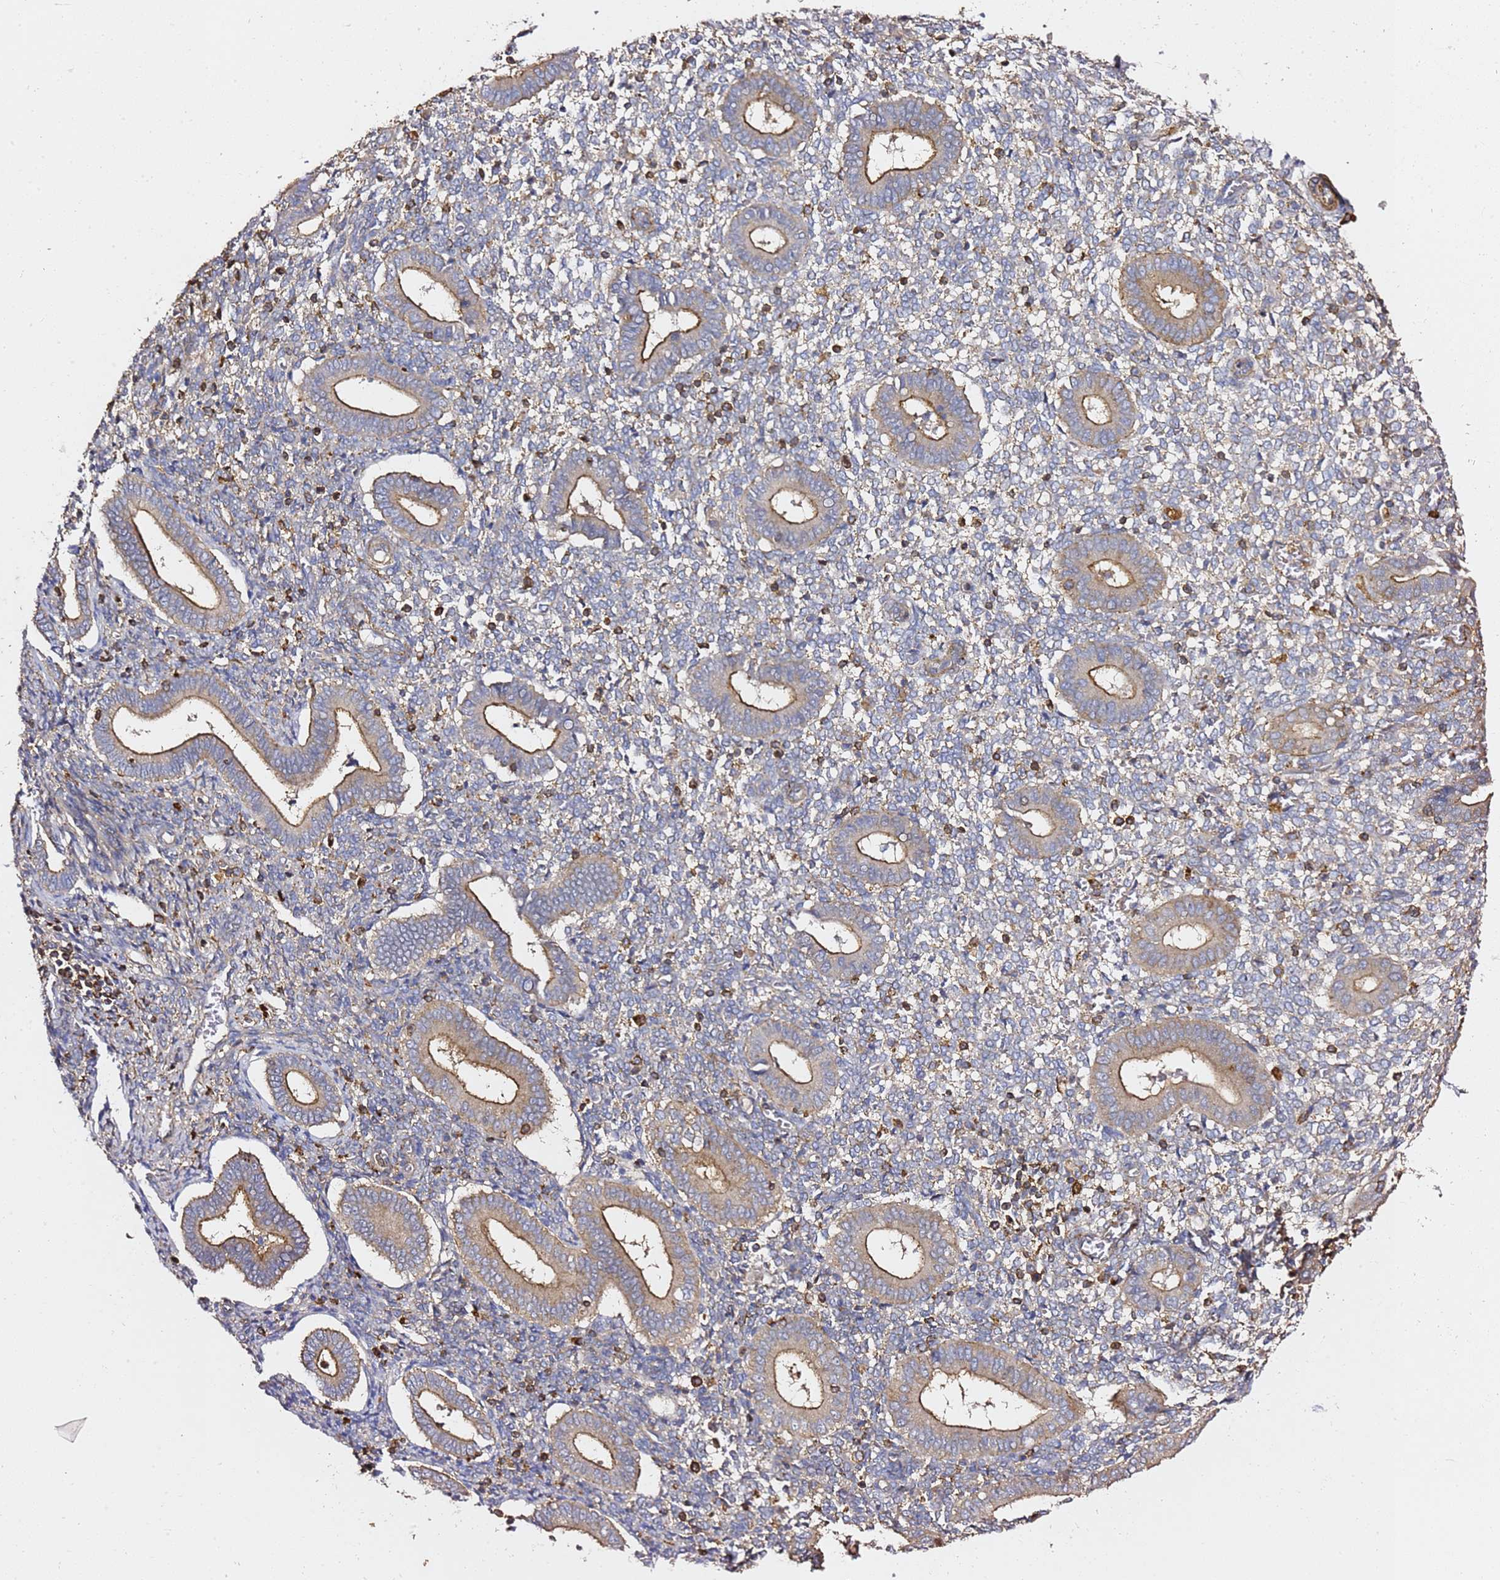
{"staining": {"intensity": "weak", "quantity": "<25%", "location": "cytoplasmic/membranous"}, "tissue": "endometrium", "cell_type": "Cells in endometrial stroma", "image_type": "normal", "snomed": [{"axis": "morphology", "description": "Normal tissue, NOS"}, {"axis": "topography", "description": "Endometrium"}], "caption": "Immunohistochemistry image of unremarkable endometrium: human endometrium stained with DAB (3,3'-diaminobenzidine) exhibits no significant protein expression in cells in endometrial stroma. (DAB immunohistochemistry with hematoxylin counter stain).", "gene": "ZFP36L2", "patient": {"sex": "female", "age": 44}}